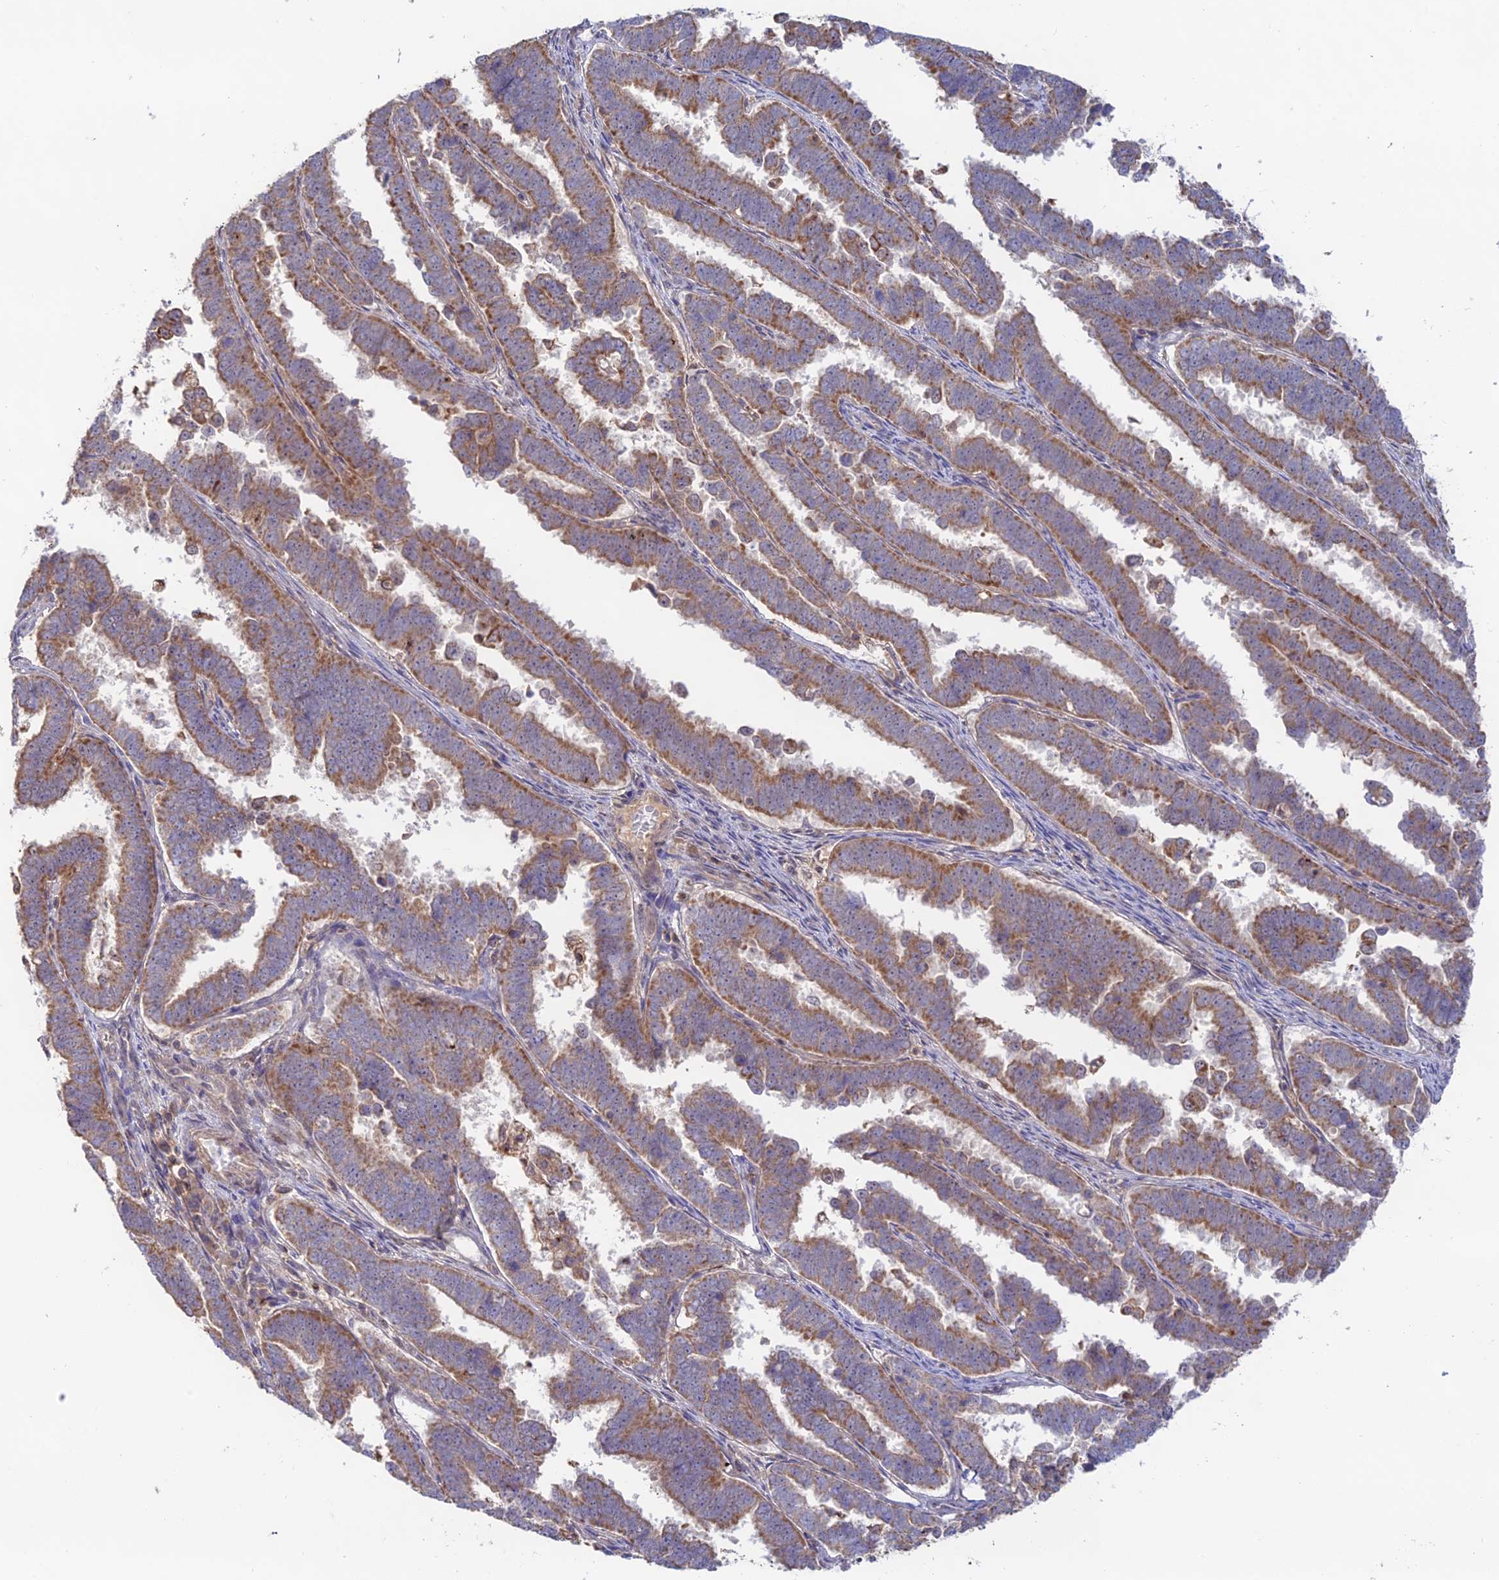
{"staining": {"intensity": "moderate", "quantity": ">75%", "location": "cytoplasmic/membranous"}, "tissue": "endometrial cancer", "cell_type": "Tumor cells", "image_type": "cancer", "snomed": [{"axis": "morphology", "description": "Adenocarcinoma, NOS"}, {"axis": "topography", "description": "Endometrium"}], "caption": "This is an image of immunohistochemistry staining of endometrial cancer, which shows moderate positivity in the cytoplasmic/membranous of tumor cells.", "gene": "CLCF1", "patient": {"sex": "female", "age": 75}}